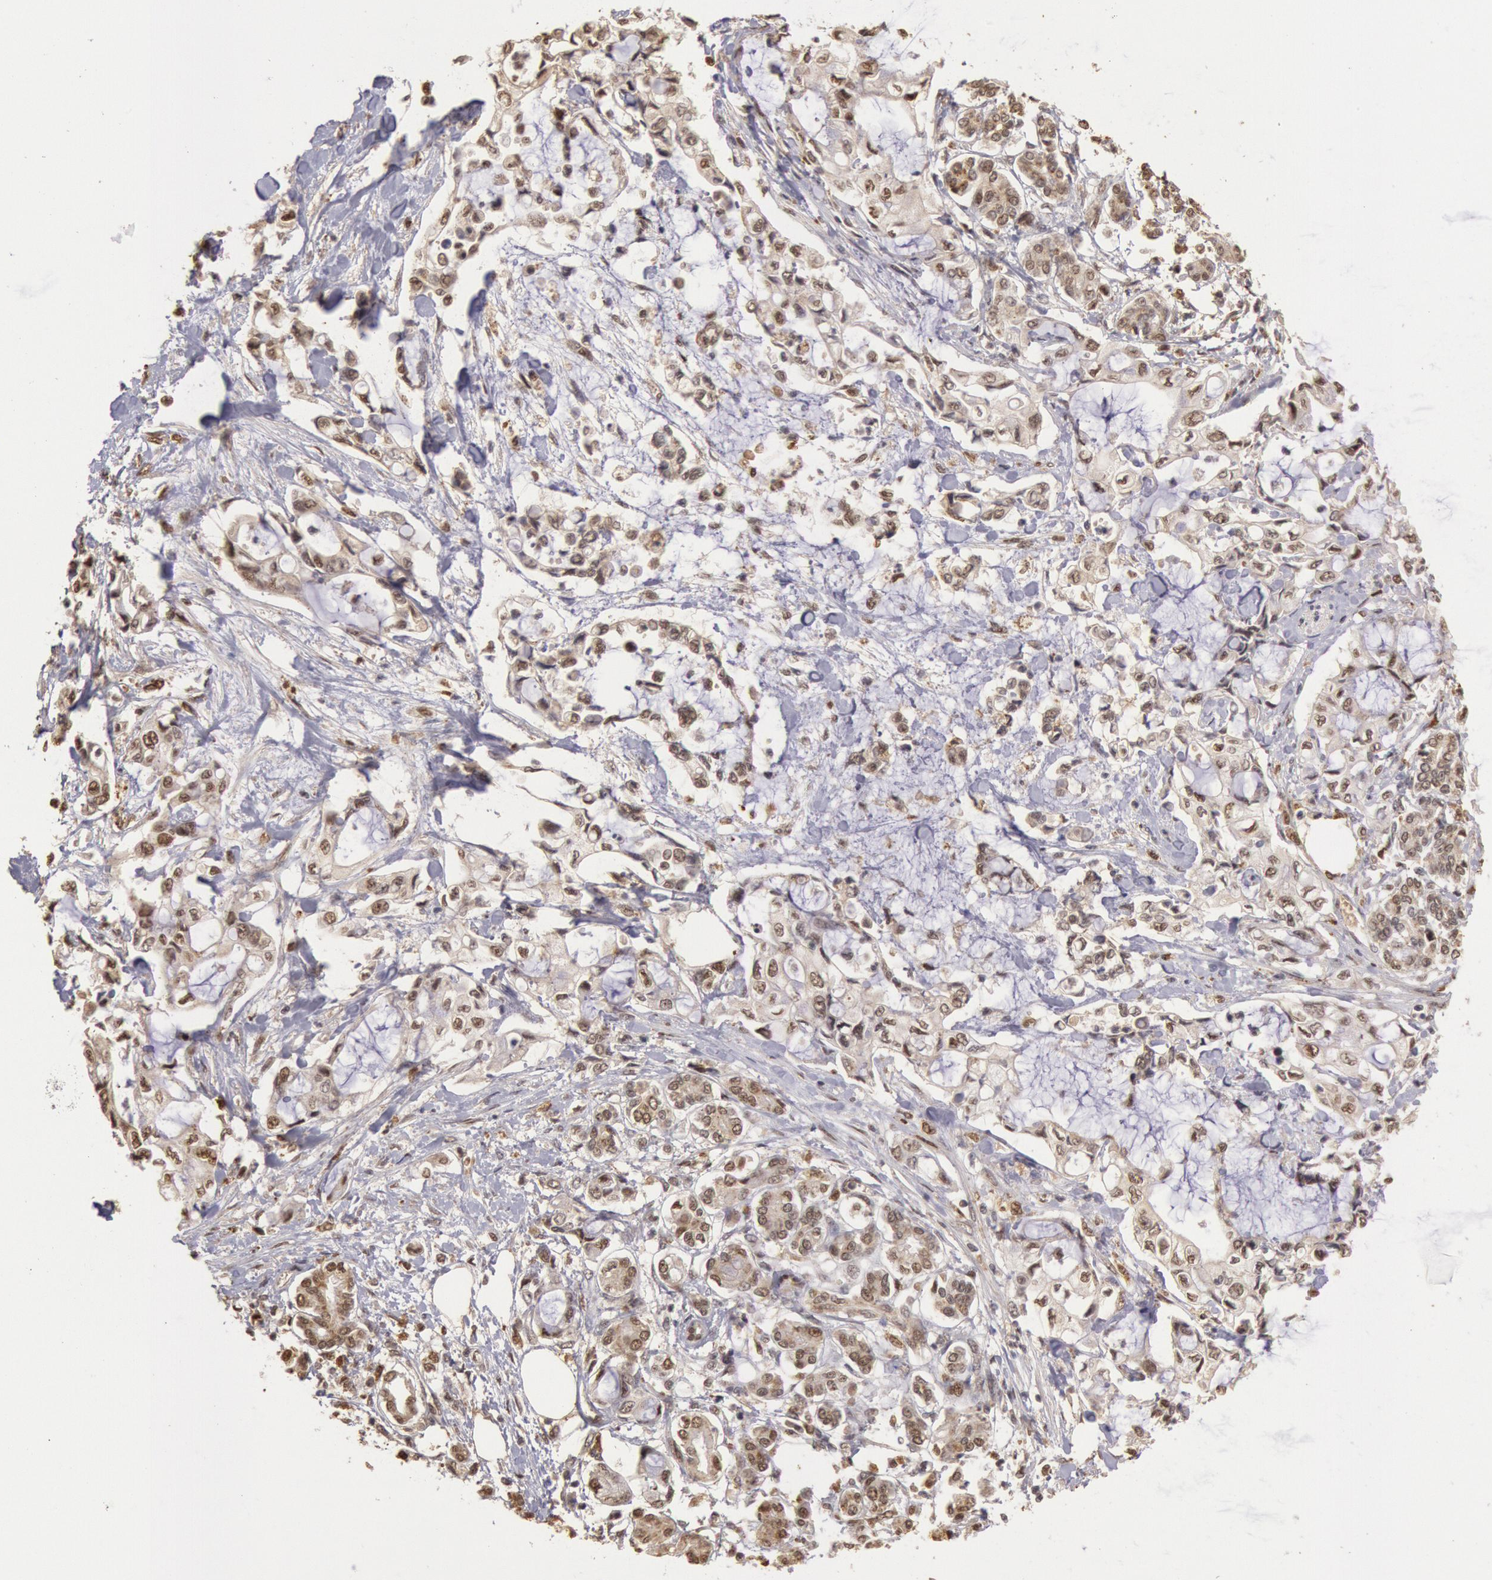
{"staining": {"intensity": "weak", "quantity": "25%-75%", "location": "nuclear"}, "tissue": "pancreatic cancer", "cell_type": "Tumor cells", "image_type": "cancer", "snomed": [{"axis": "morphology", "description": "Adenocarcinoma, NOS"}, {"axis": "topography", "description": "Pancreas"}], "caption": "Protein staining displays weak nuclear expression in about 25%-75% of tumor cells in pancreatic cancer. The protein is stained brown, and the nuclei are stained in blue (DAB (3,3'-diaminobenzidine) IHC with brightfield microscopy, high magnification).", "gene": "LIG4", "patient": {"sex": "female", "age": 70}}